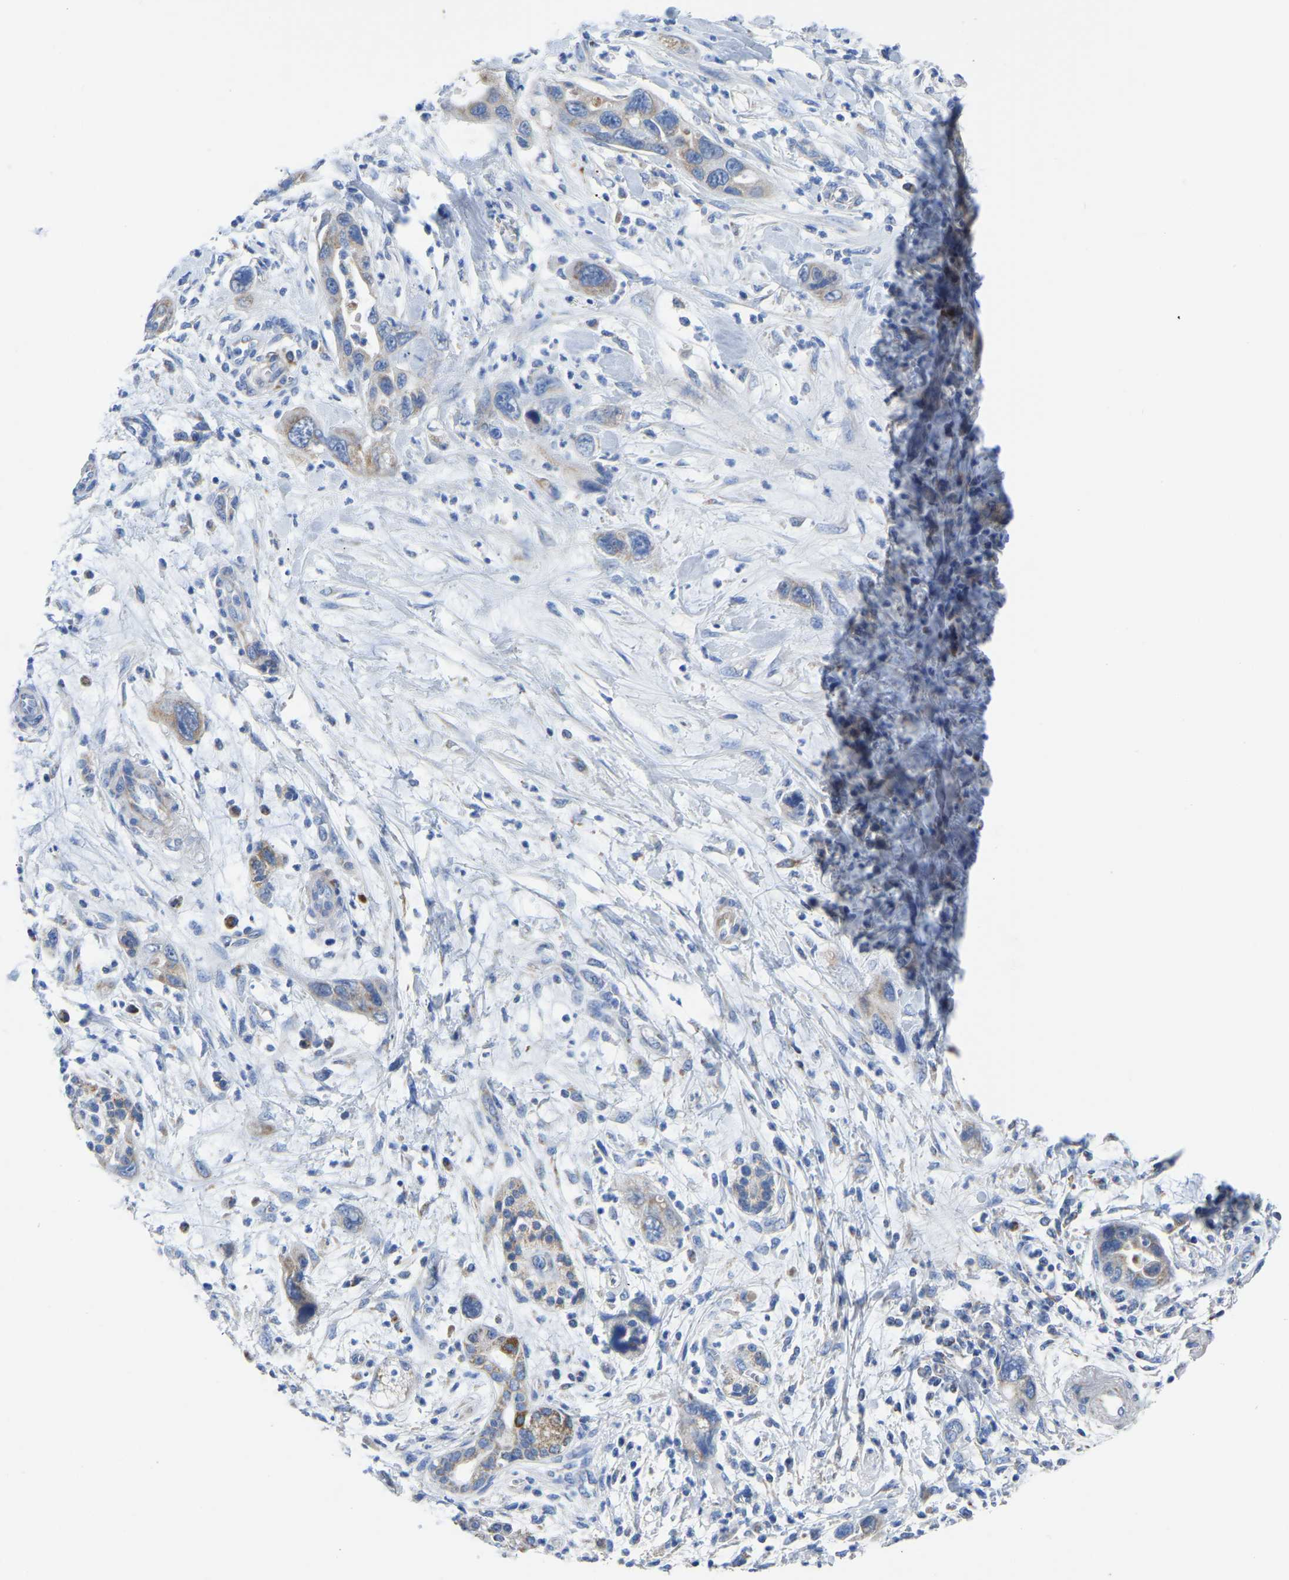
{"staining": {"intensity": "weak", "quantity": ">75%", "location": "cytoplasmic/membranous"}, "tissue": "pancreatic cancer", "cell_type": "Tumor cells", "image_type": "cancer", "snomed": [{"axis": "morphology", "description": "Adenocarcinoma, NOS"}, {"axis": "topography", "description": "Pancreas"}], "caption": "Adenocarcinoma (pancreatic) stained for a protein exhibits weak cytoplasmic/membranous positivity in tumor cells.", "gene": "ETFA", "patient": {"sex": "female", "age": 70}}